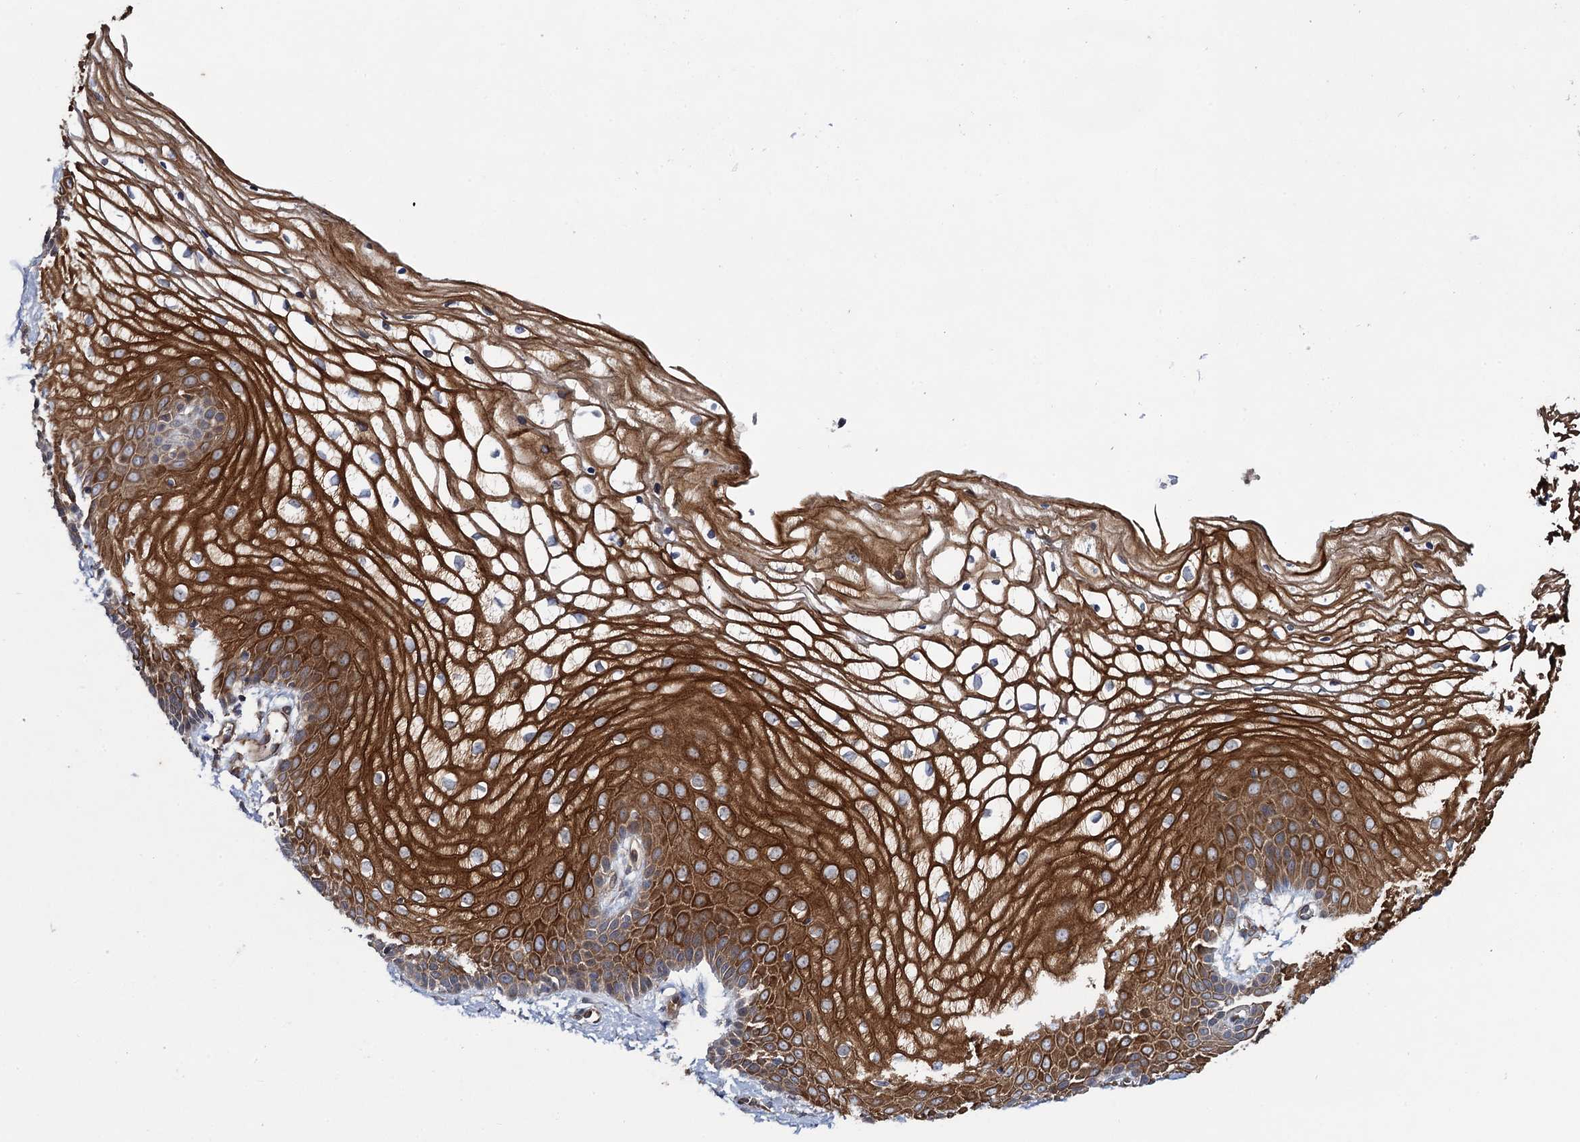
{"staining": {"intensity": "strong", "quantity": ">75%", "location": "cytoplasmic/membranous"}, "tissue": "vagina", "cell_type": "Squamous epithelial cells", "image_type": "normal", "snomed": [{"axis": "morphology", "description": "Normal tissue, NOS"}, {"axis": "topography", "description": "Vagina"}], "caption": "Immunohistochemistry (IHC) (DAB (3,3'-diaminobenzidine)) staining of normal human vagina exhibits strong cytoplasmic/membranous protein expression in about >75% of squamous epithelial cells. The protein is shown in brown color, while the nuclei are stained blue.", "gene": "HAUS1", "patient": {"sex": "female", "age": 68}}